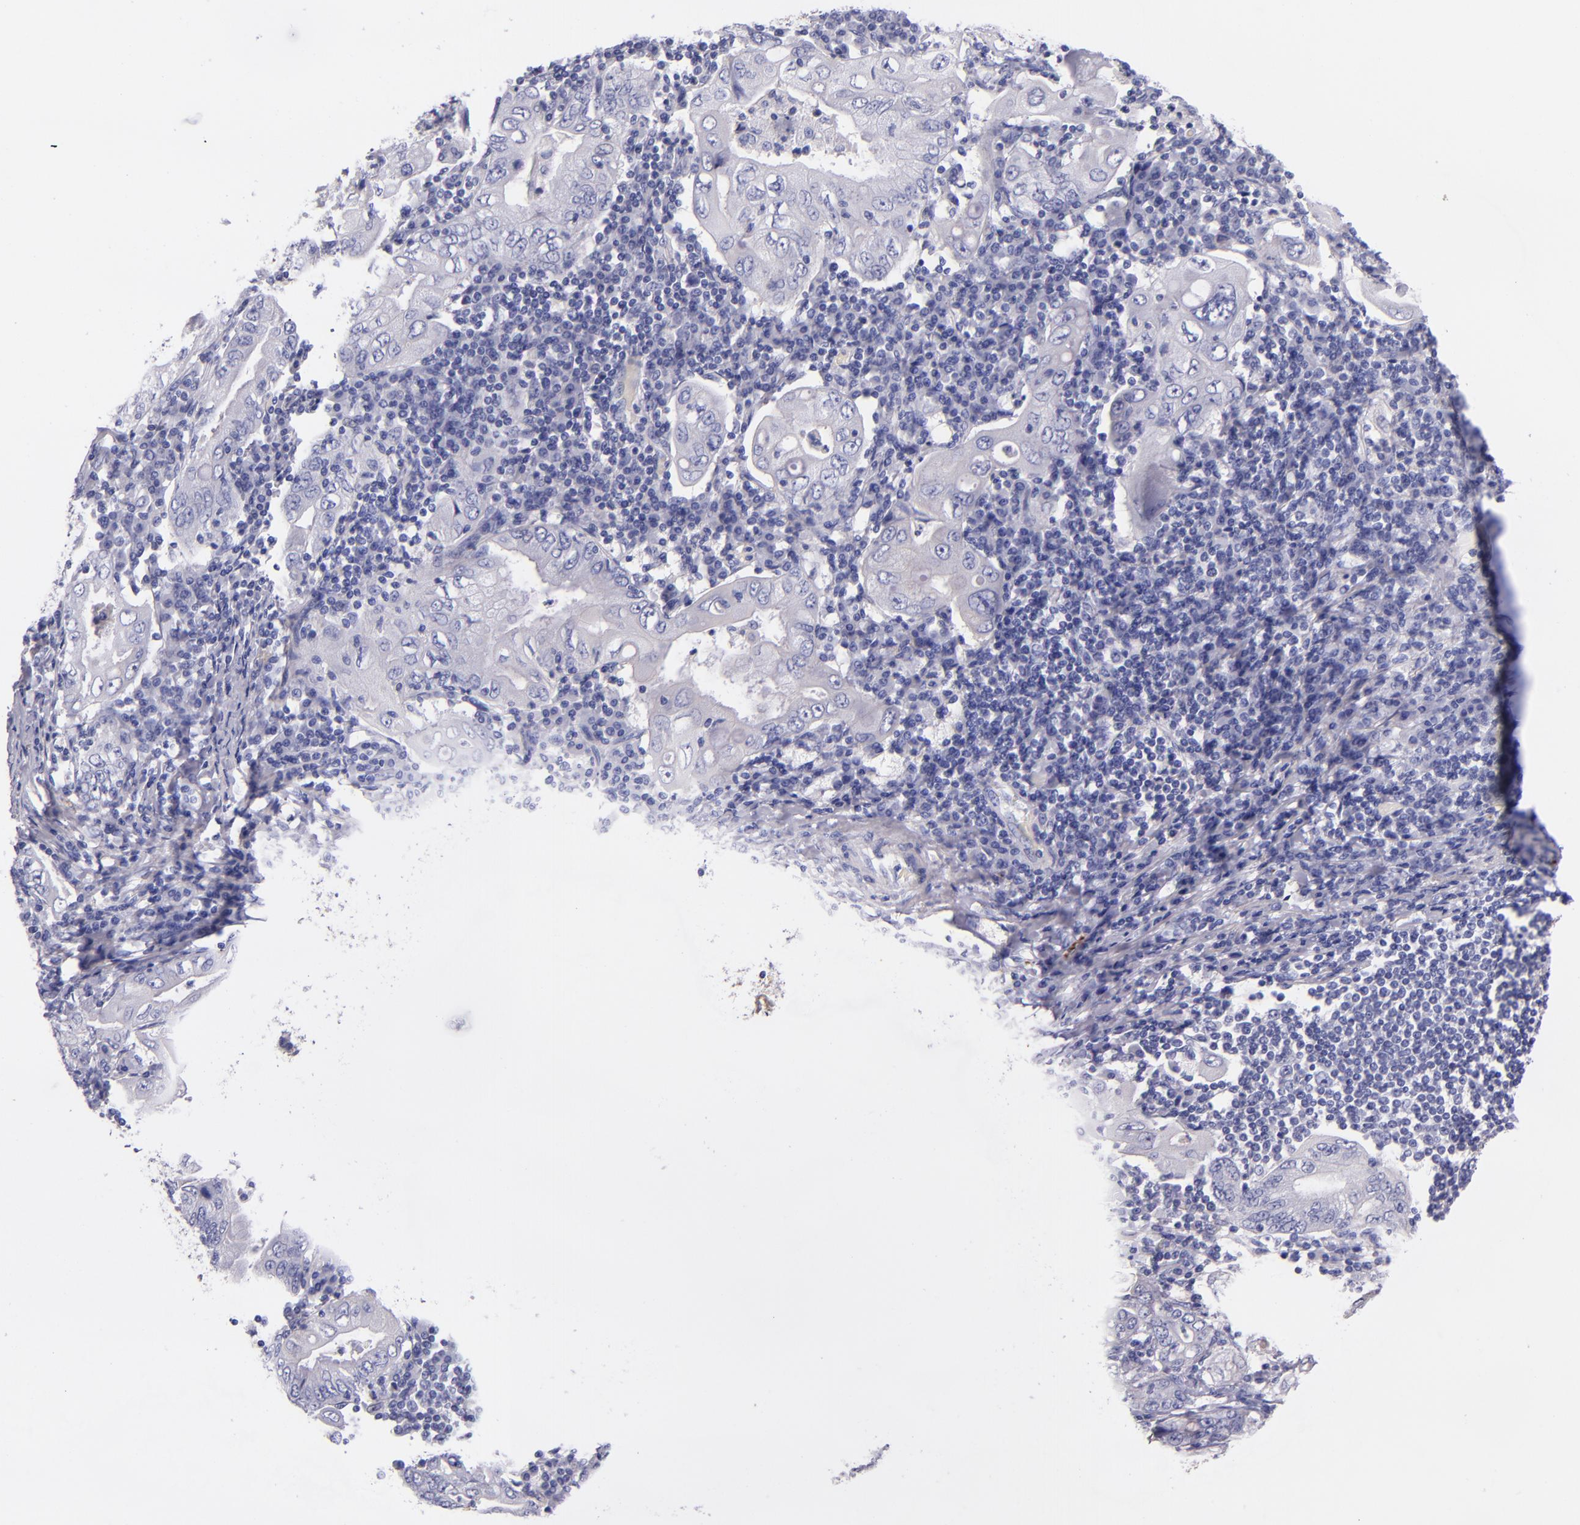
{"staining": {"intensity": "negative", "quantity": "none", "location": "none"}, "tissue": "stomach cancer", "cell_type": "Tumor cells", "image_type": "cancer", "snomed": [{"axis": "morphology", "description": "Normal tissue, NOS"}, {"axis": "morphology", "description": "Adenocarcinoma, NOS"}, {"axis": "topography", "description": "Esophagus"}, {"axis": "topography", "description": "Stomach, upper"}, {"axis": "topography", "description": "Peripheral nerve tissue"}], "caption": "Tumor cells are negative for brown protein staining in adenocarcinoma (stomach).", "gene": "KNG1", "patient": {"sex": "male", "age": 62}}